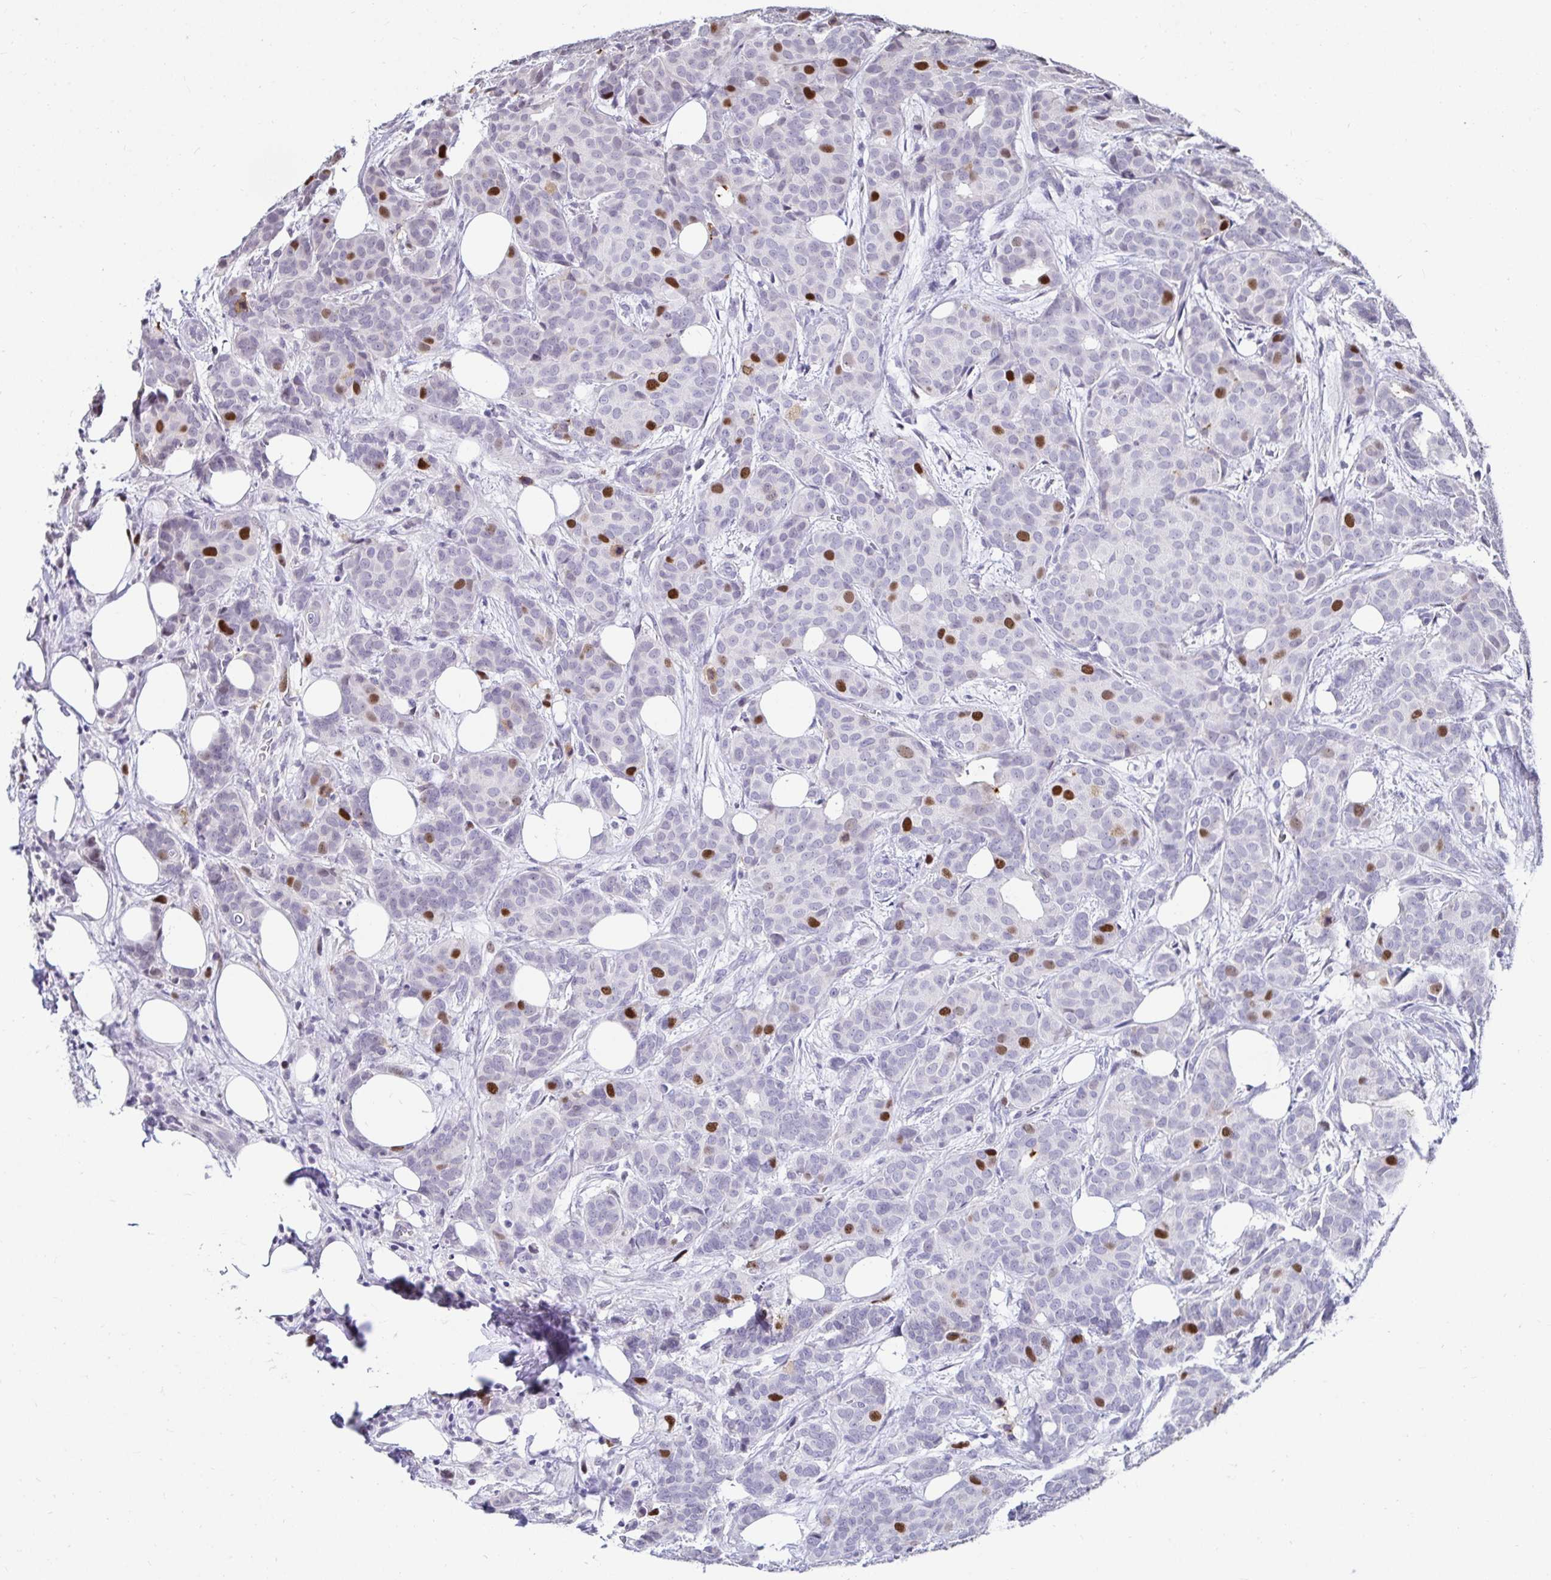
{"staining": {"intensity": "strong", "quantity": "<25%", "location": "nuclear"}, "tissue": "breast cancer", "cell_type": "Tumor cells", "image_type": "cancer", "snomed": [{"axis": "morphology", "description": "Duct carcinoma"}, {"axis": "topography", "description": "Breast"}], "caption": "Tumor cells show medium levels of strong nuclear expression in about <25% of cells in breast cancer.", "gene": "ANLN", "patient": {"sex": "female", "age": 70}}